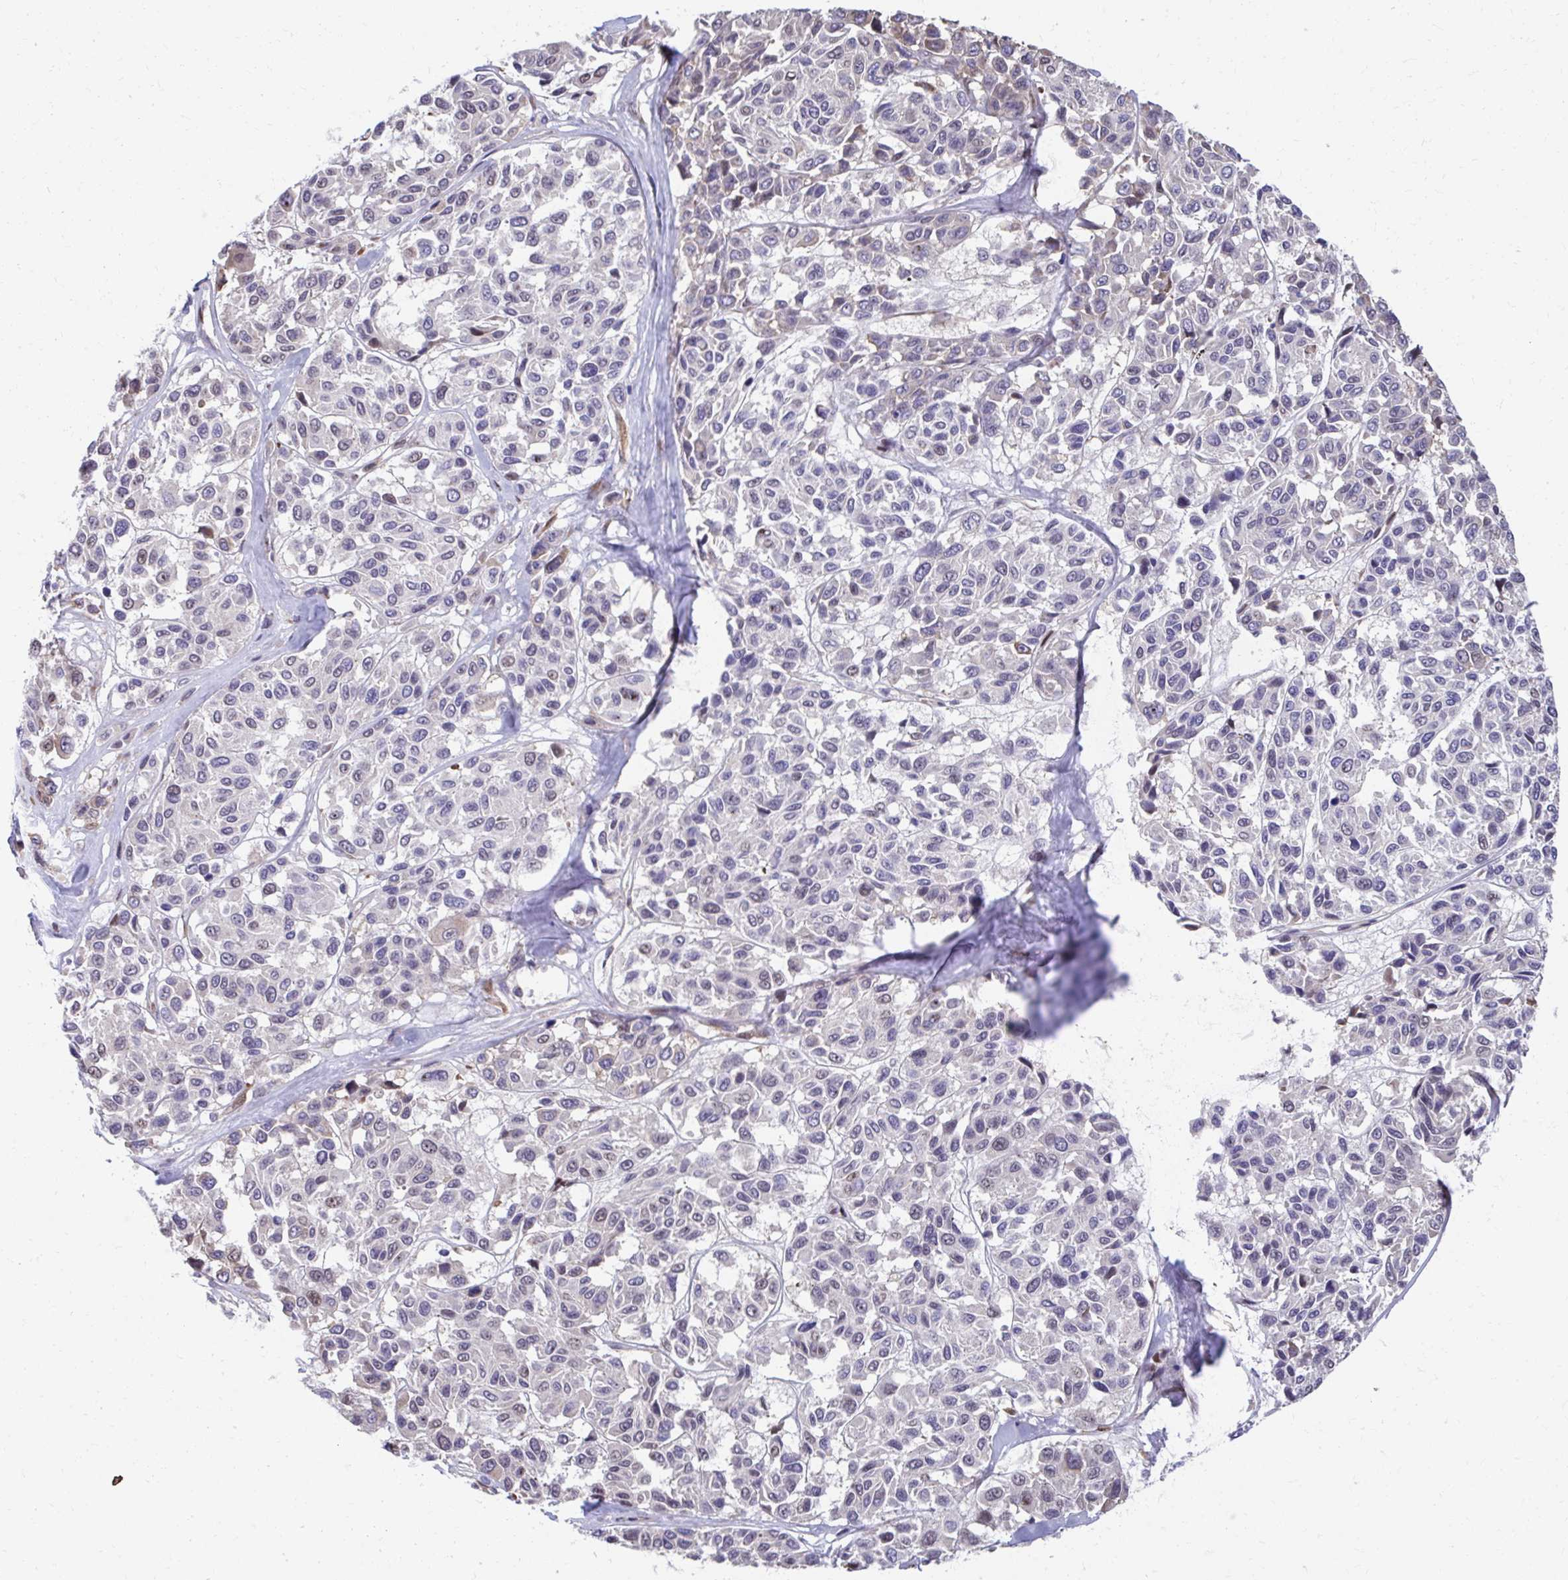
{"staining": {"intensity": "negative", "quantity": "none", "location": "none"}, "tissue": "melanoma", "cell_type": "Tumor cells", "image_type": "cancer", "snomed": [{"axis": "morphology", "description": "Malignant melanoma, NOS"}, {"axis": "topography", "description": "Skin"}], "caption": "A histopathology image of human melanoma is negative for staining in tumor cells.", "gene": "ZNF778", "patient": {"sex": "female", "age": 66}}